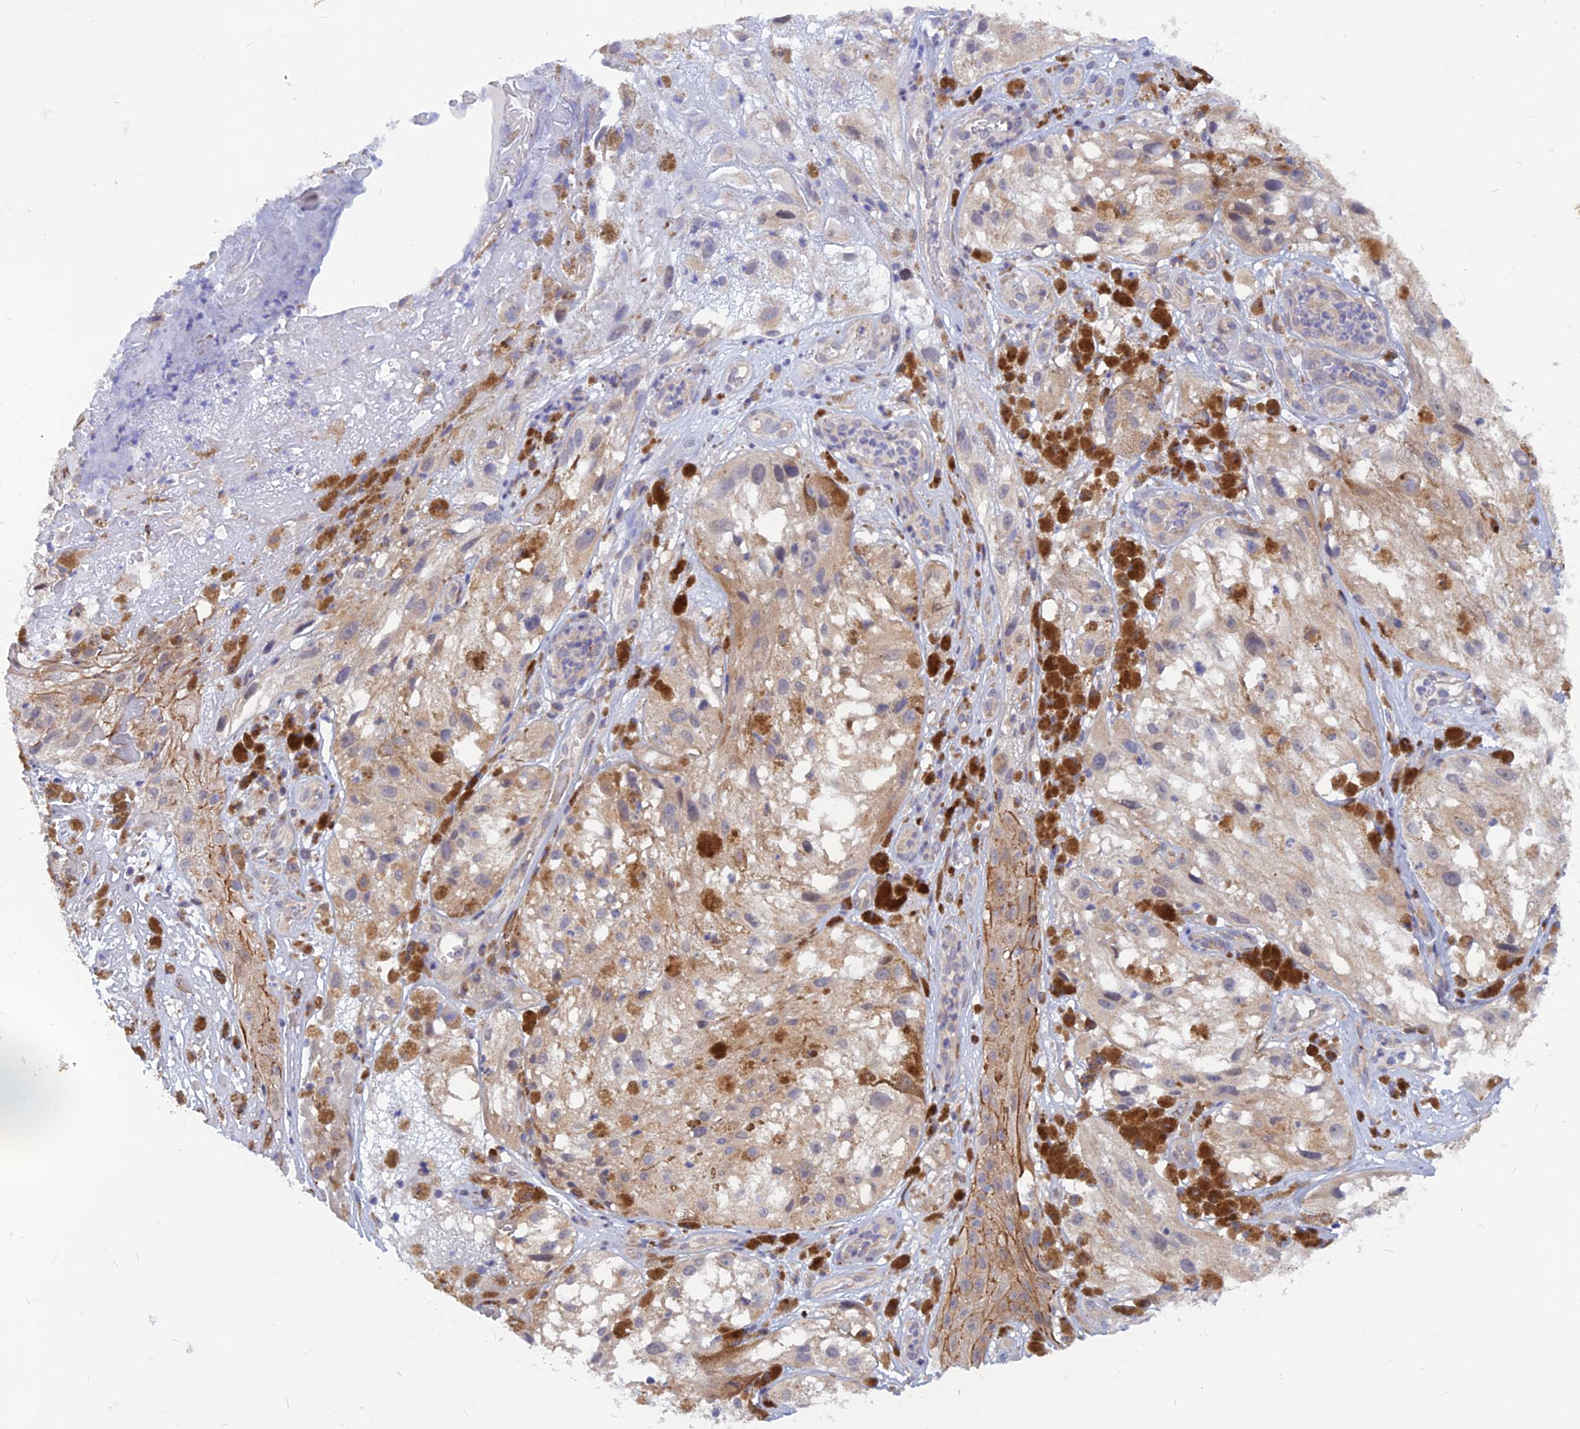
{"staining": {"intensity": "moderate", "quantity": "<25%", "location": "cytoplasmic/membranous"}, "tissue": "melanoma", "cell_type": "Tumor cells", "image_type": "cancer", "snomed": [{"axis": "morphology", "description": "Malignant melanoma, NOS"}, {"axis": "topography", "description": "Skin"}], "caption": "Immunohistochemistry (IHC) (DAB (3,3'-diaminobenzidine)) staining of human malignant melanoma displays moderate cytoplasmic/membranous protein staining in approximately <25% of tumor cells. The staining was performed using DAB (3,3'-diaminobenzidine) to visualize the protein expression in brown, while the nuclei were stained in blue with hematoxylin (Magnification: 20x).", "gene": "DNAJC16", "patient": {"sex": "male", "age": 88}}